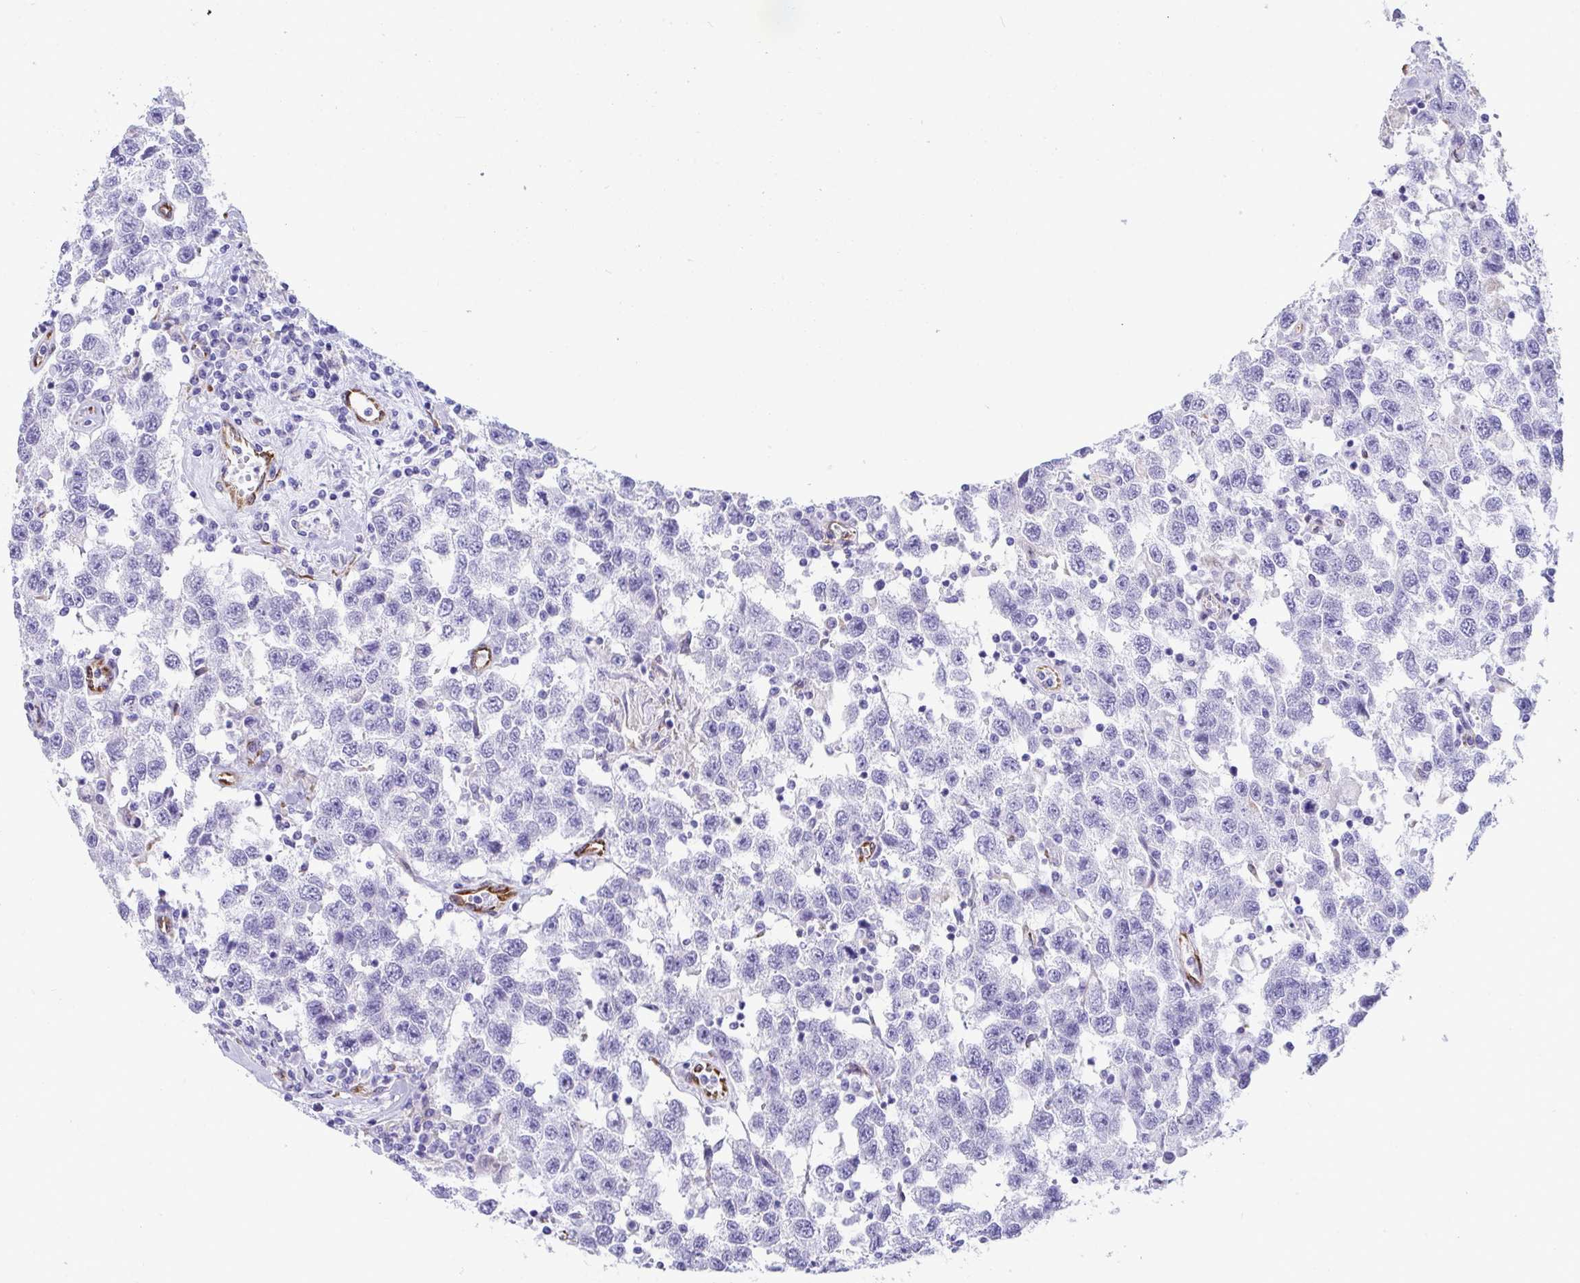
{"staining": {"intensity": "negative", "quantity": "none", "location": "none"}, "tissue": "testis cancer", "cell_type": "Tumor cells", "image_type": "cancer", "snomed": [{"axis": "morphology", "description": "Seminoma, NOS"}, {"axis": "topography", "description": "Testis"}], "caption": "Tumor cells are negative for brown protein staining in testis seminoma.", "gene": "ASPH", "patient": {"sex": "male", "age": 41}}